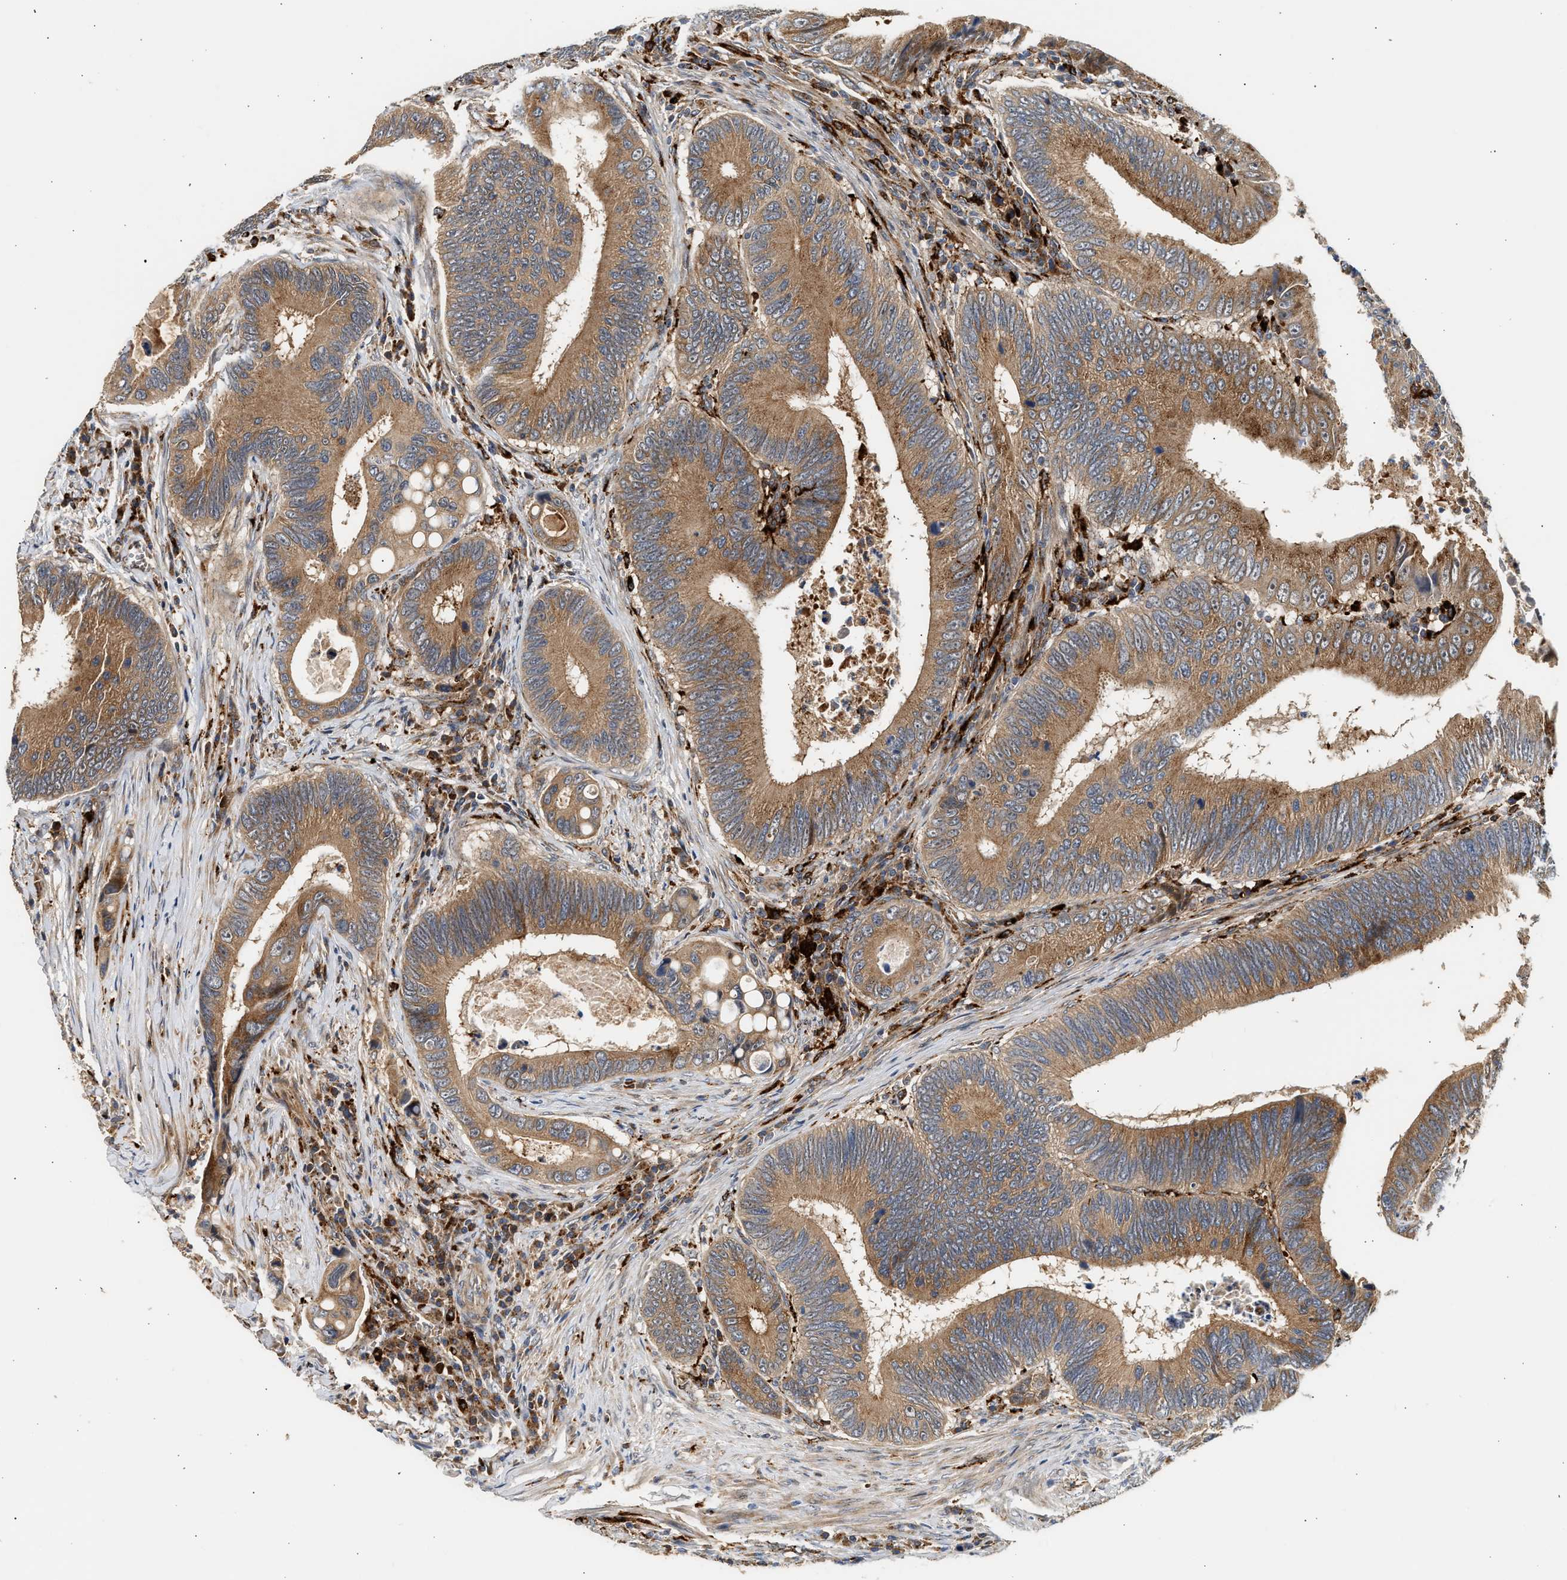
{"staining": {"intensity": "moderate", "quantity": ">75%", "location": "cytoplasmic/membranous"}, "tissue": "colorectal cancer", "cell_type": "Tumor cells", "image_type": "cancer", "snomed": [{"axis": "morphology", "description": "Inflammation, NOS"}, {"axis": "morphology", "description": "Adenocarcinoma, NOS"}, {"axis": "topography", "description": "Colon"}], "caption": "Tumor cells display medium levels of moderate cytoplasmic/membranous staining in approximately >75% of cells in colorectal adenocarcinoma. The staining is performed using DAB (3,3'-diaminobenzidine) brown chromogen to label protein expression. The nuclei are counter-stained blue using hematoxylin.", "gene": "PLD3", "patient": {"sex": "male", "age": 72}}